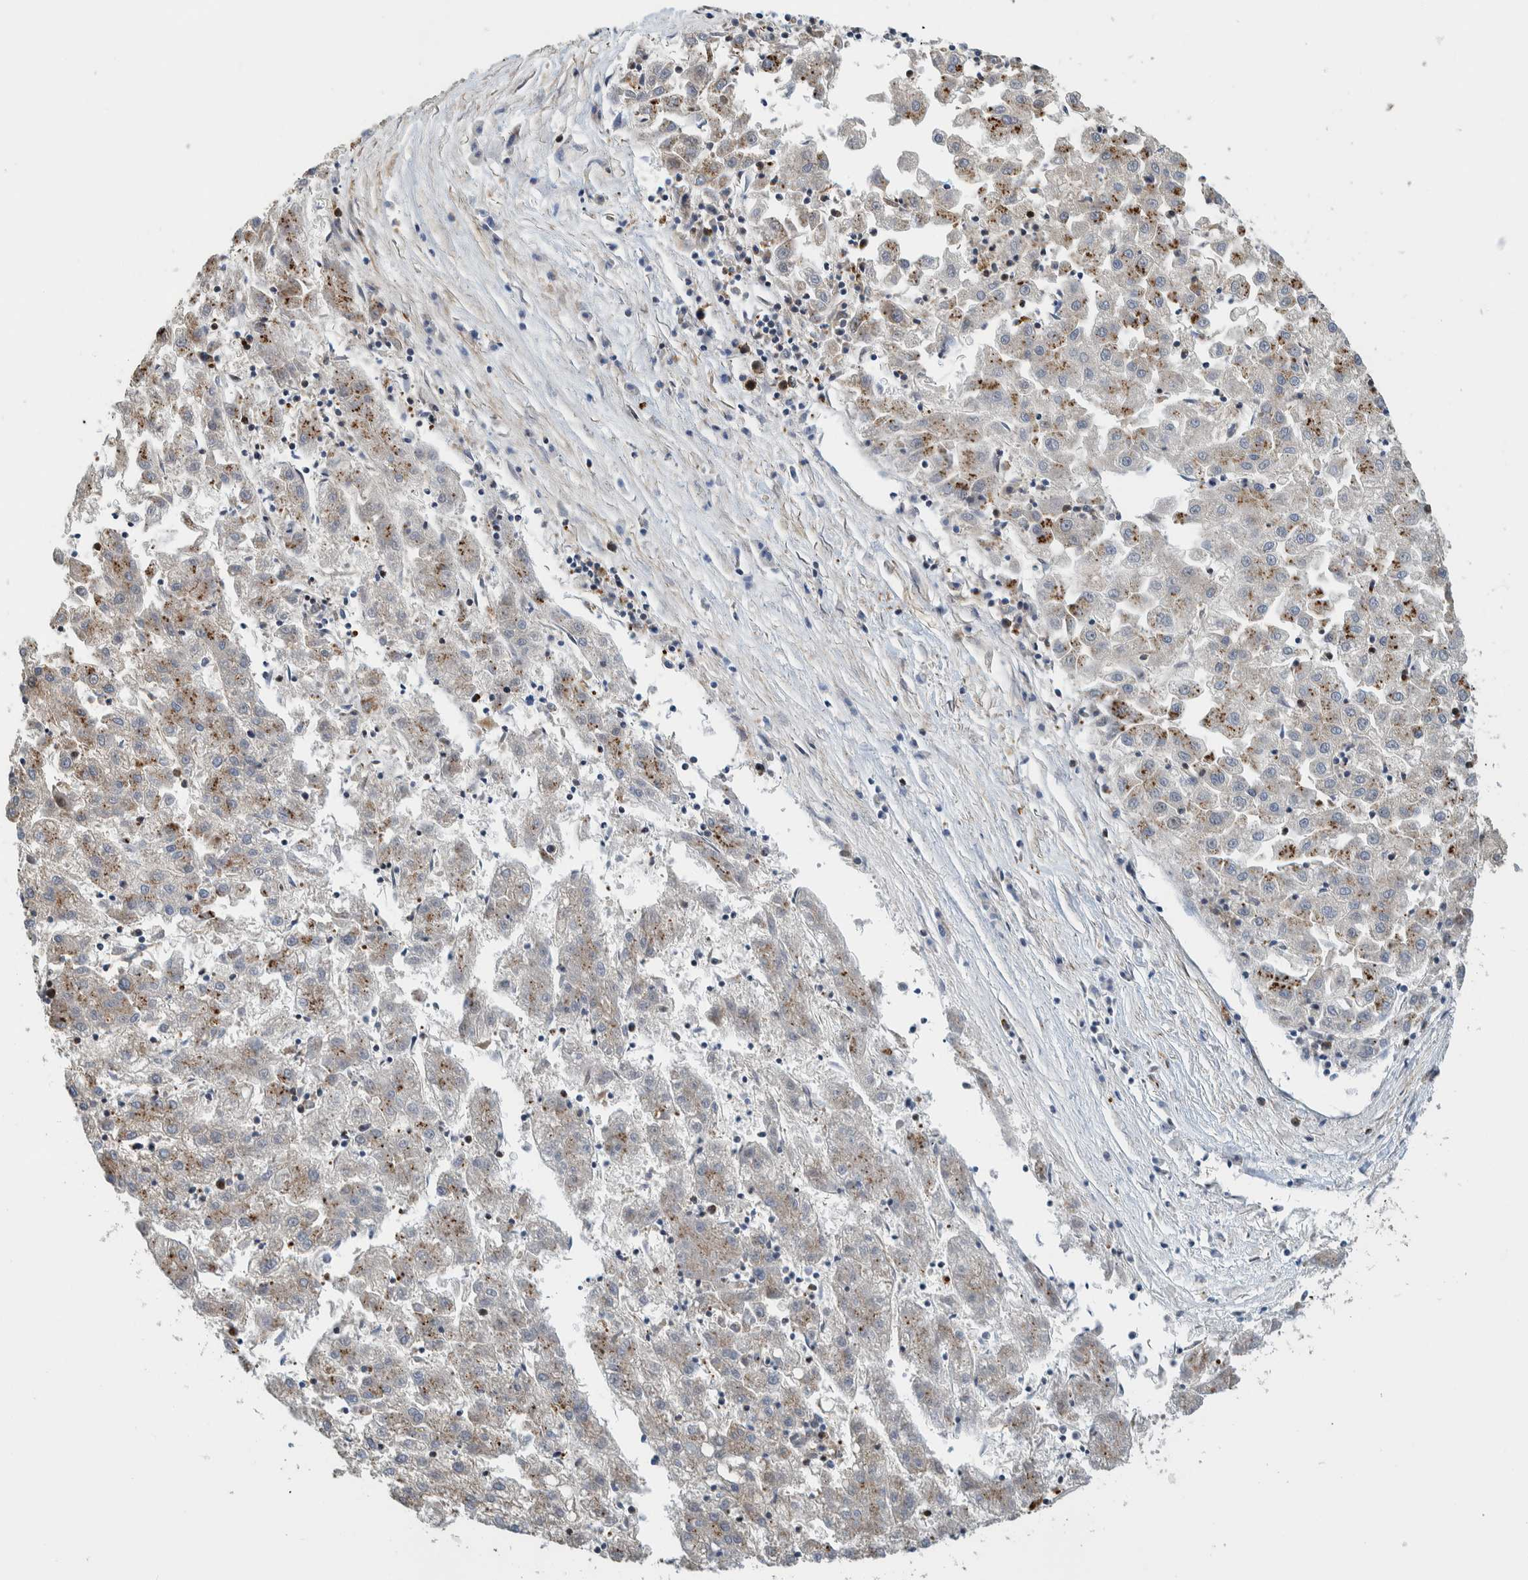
{"staining": {"intensity": "moderate", "quantity": "25%-75%", "location": "cytoplasmic/membranous"}, "tissue": "liver cancer", "cell_type": "Tumor cells", "image_type": "cancer", "snomed": [{"axis": "morphology", "description": "Carcinoma, Hepatocellular, NOS"}, {"axis": "topography", "description": "Liver"}], "caption": "Hepatocellular carcinoma (liver) stained with a brown dye demonstrates moderate cytoplasmic/membranous positive expression in about 25%-75% of tumor cells.", "gene": "CCDC57", "patient": {"sex": "male", "age": 72}}